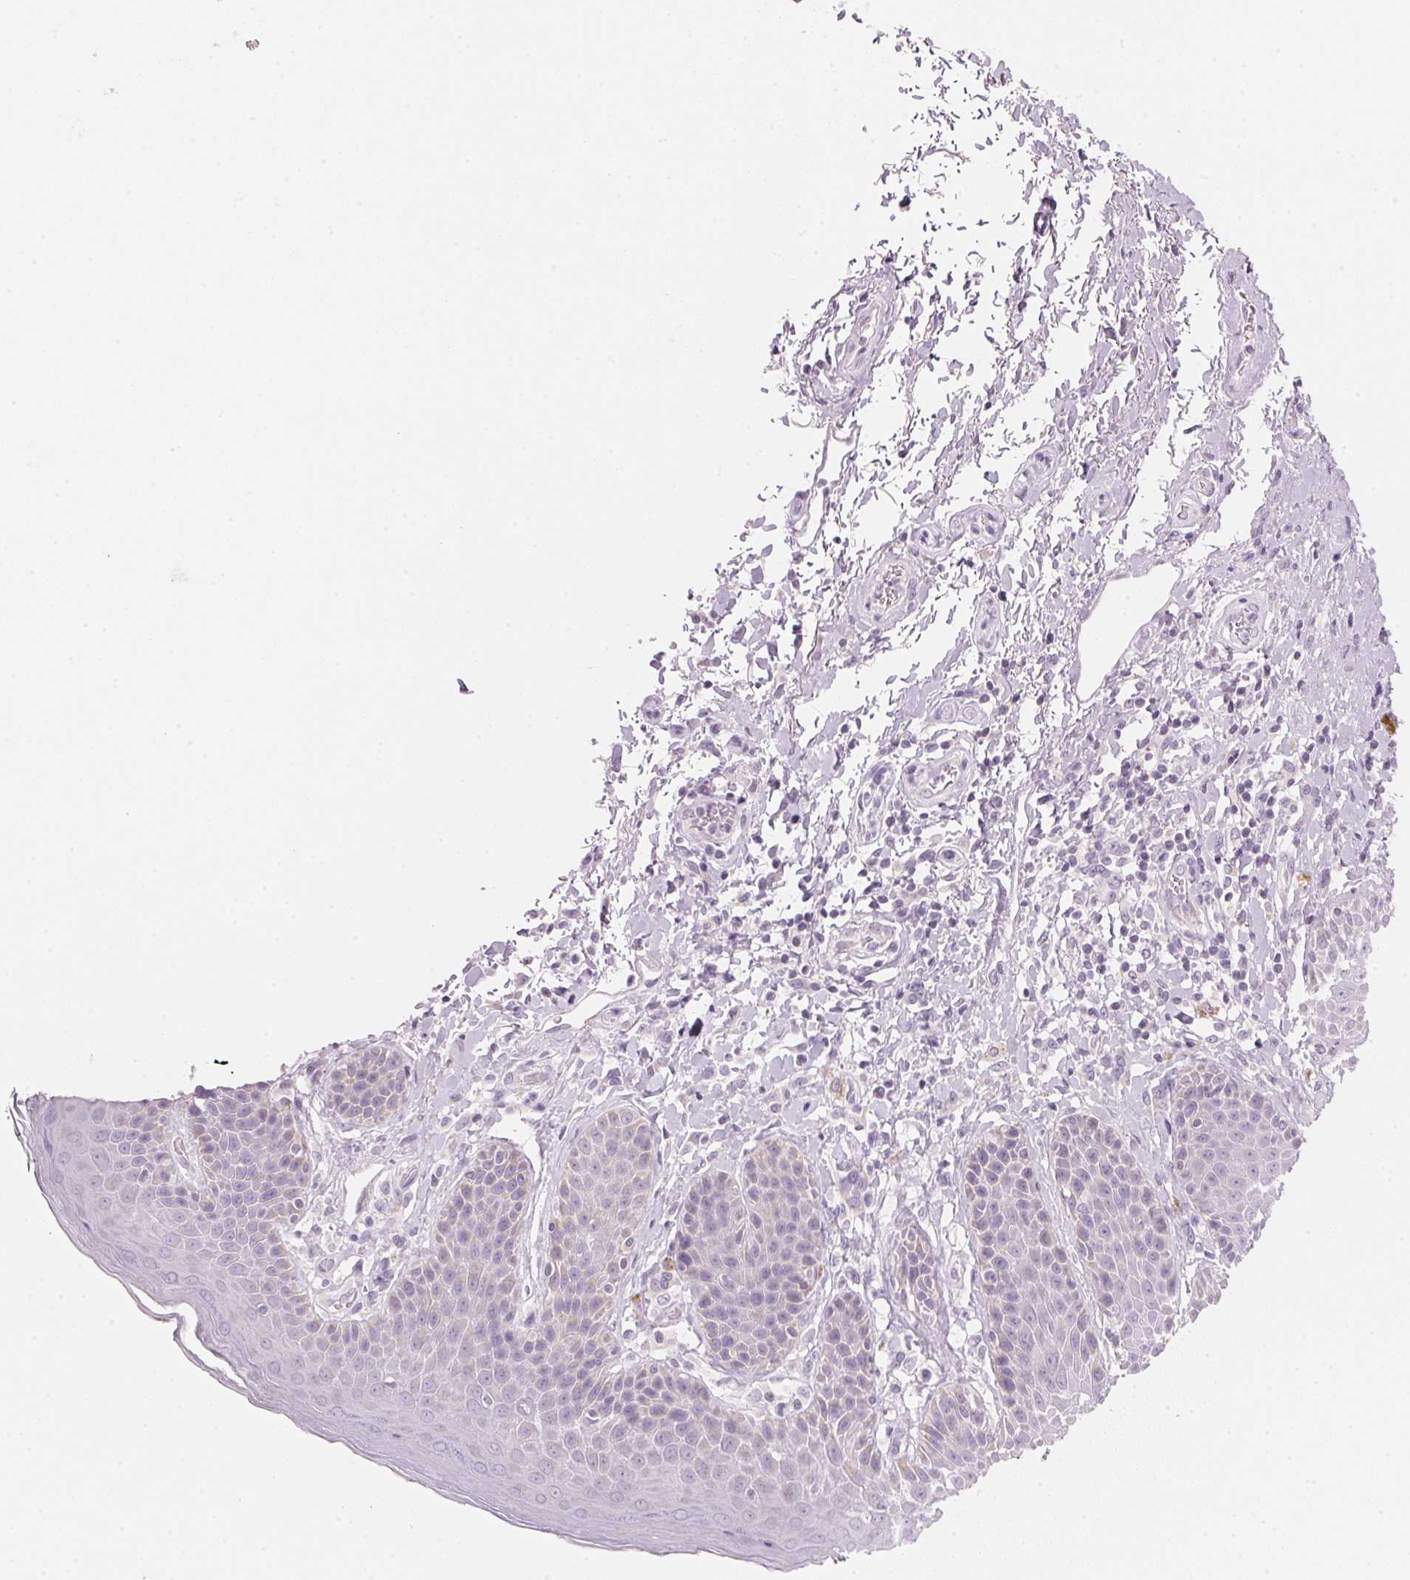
{"staining": {"intensity": "negative", "quantity": "none", "location": "none"}, "tissue": "skin", "cell_type": "Epidermal cells", "image_type": "normal", "snomed": [{"axis": "morphology", "description": "Normal tissue, NOS"}, {"axis": "topography", "description": "Anal"}, {"axis": "topography", "description": "Peripheral nerve tissue"}], "caption": "The histopathology image demonstrates no staining of epidermal cells in unremarkable skin.", "gene": "HOXB13", "patient": {"sex": "male", "age": 51}}